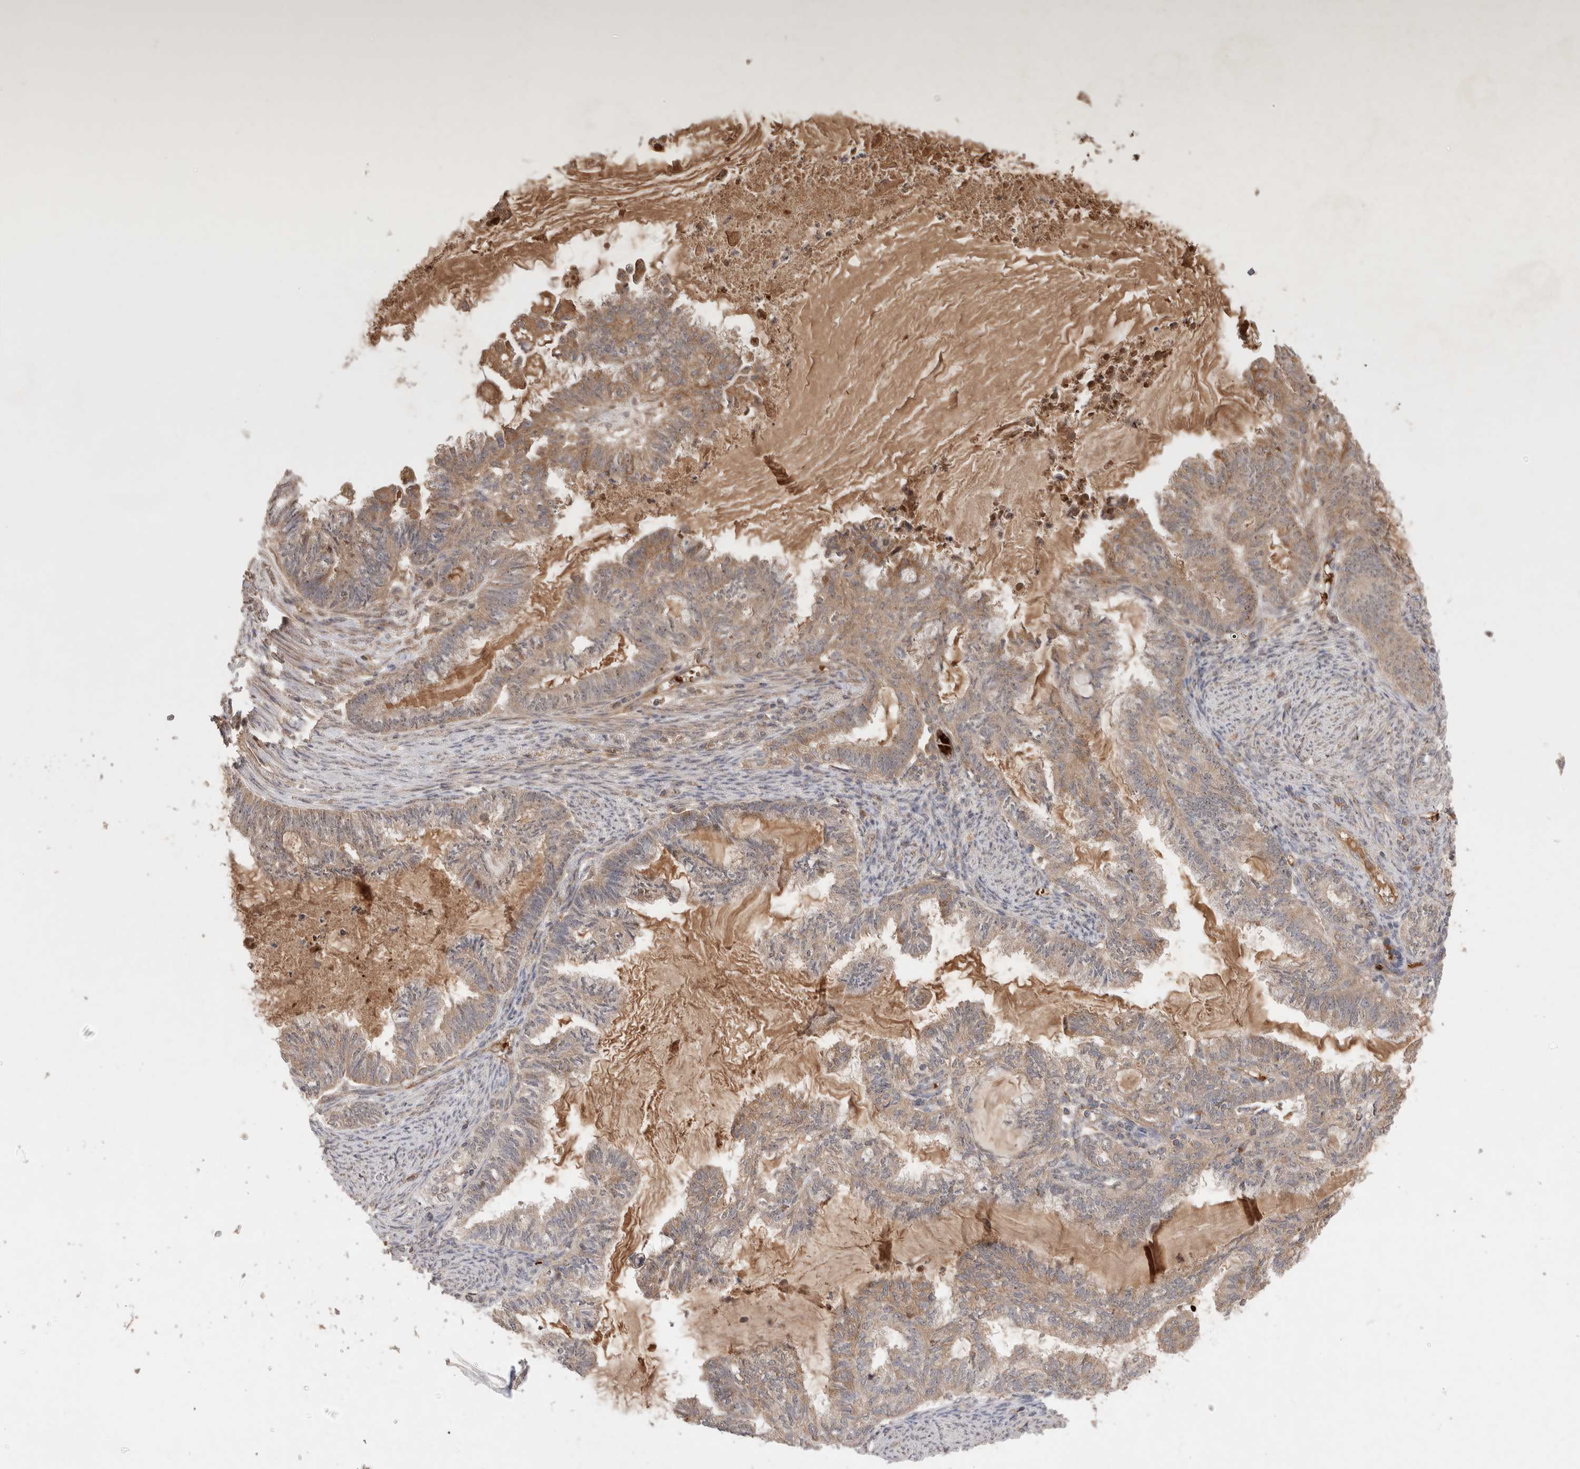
{"staining": {"intensity": "moderate", "quantity": "25%-75%", "location": "cytoplasmic/membranous"}, "tissue": "endometrial cancer", "cell_type": "Tumor cells", "image_type": "cancer", "snomed": [{"axis": "morphology", "description": "Adenocarcinoma, NOS"}, {"axis": "topography", "description": "Endometrium"}], "caption": "The photomicrograph demonstrates staining of adenocarcinoma (endometrial), revealing moderate cytoplasmic/membranous protein expression (brown color) within tumor cells.", "gene": "FAM221A", "patient": {"sex": "female", "age": 86}}